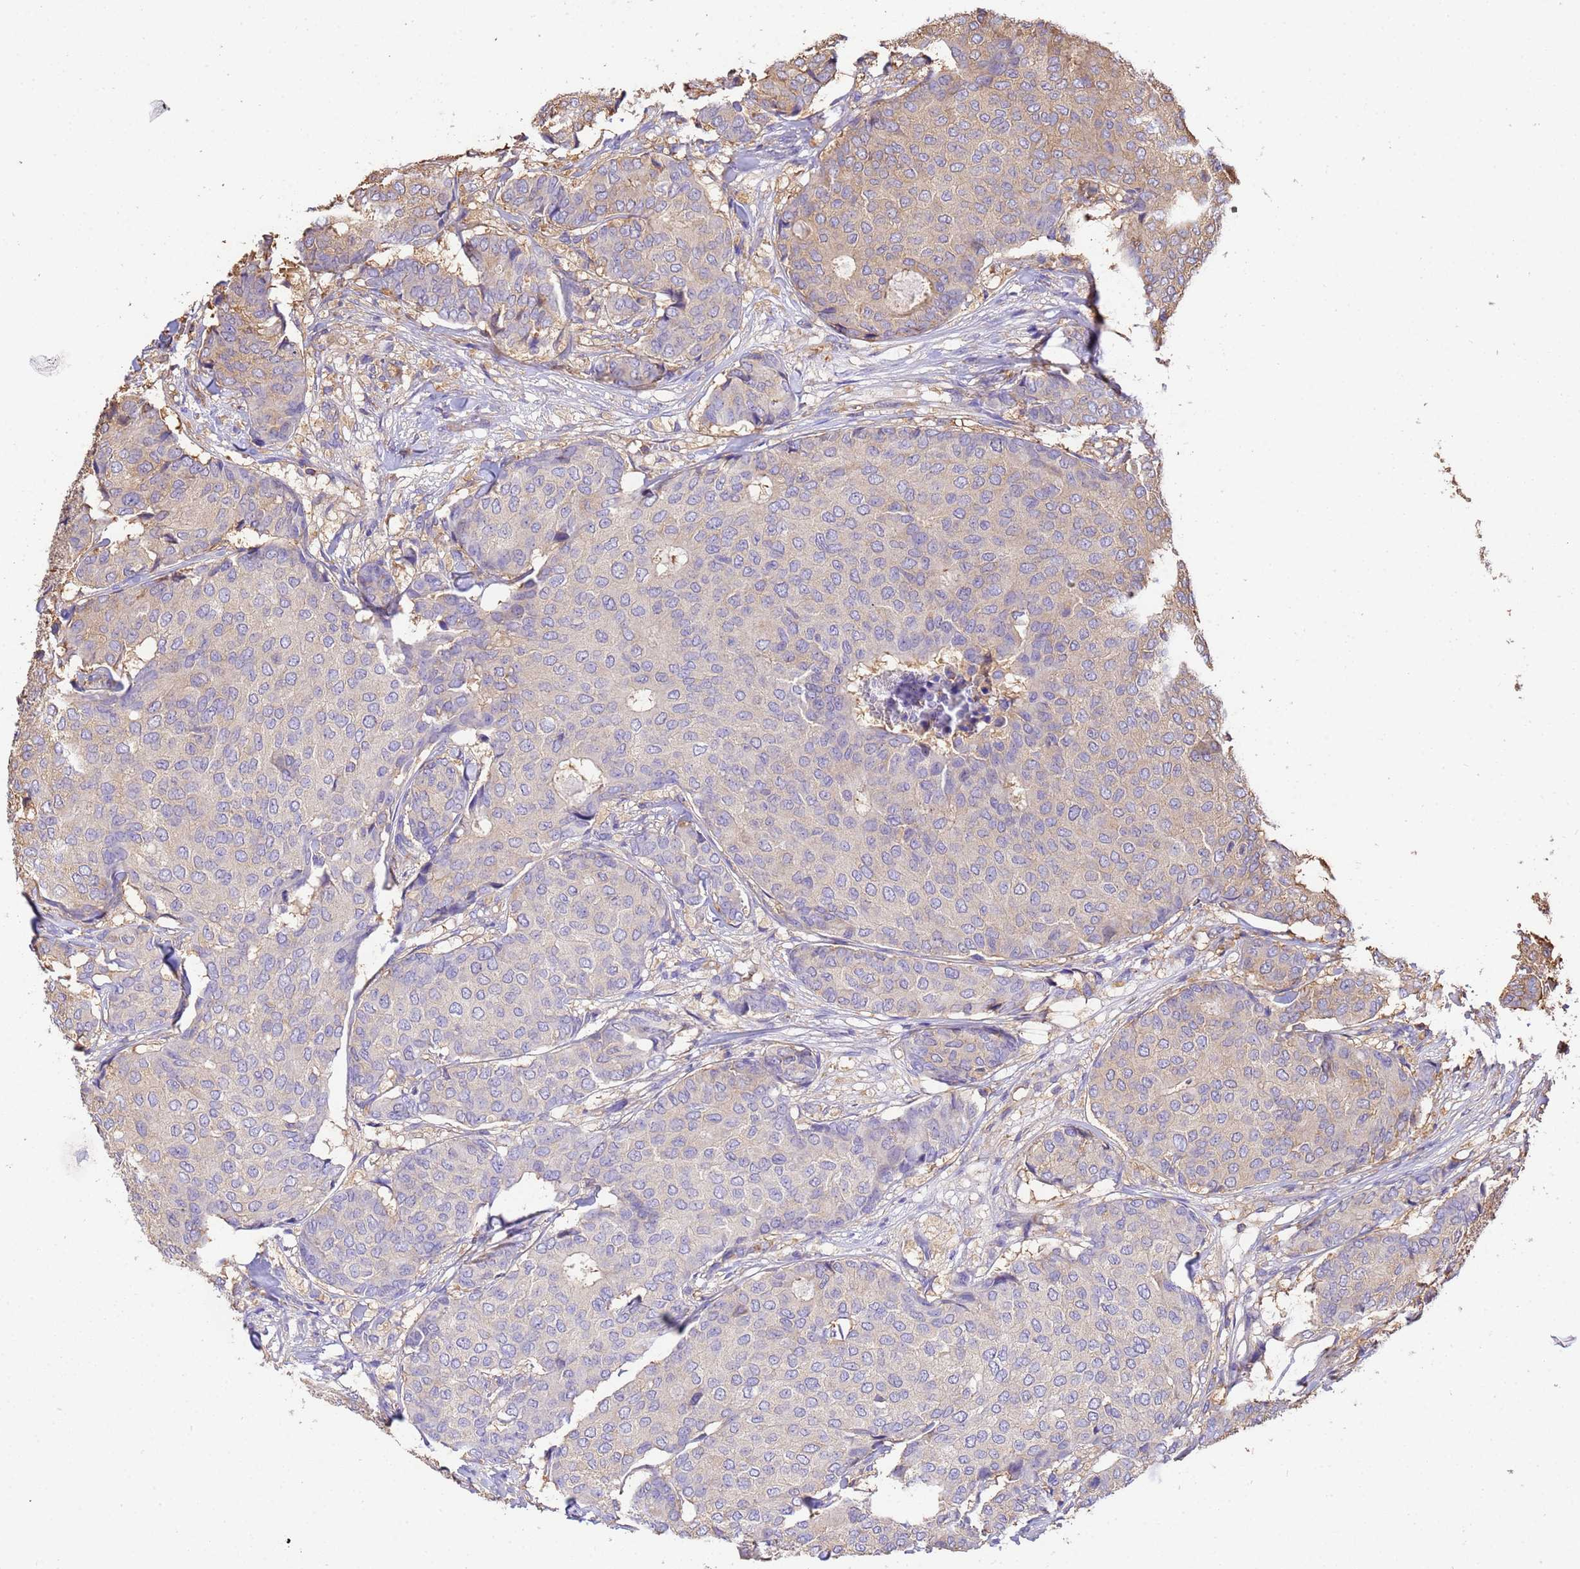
{"staining": {"intensity": "negative", "quantity": "none", "location": "none"}, "tissue": "breast cancer", "cell_type": "Tumor cells", "image_type": "cancer", "snomed": [{"axis": "morphology", "description": "Duct carcinoma"}, {"axis": "topography", "description": "Breast"}], "caption": "A high-resolution micrograph shows immunohistochemistry staining of infiltrating ductal carcinoma (breast), which reveals no significant positivity in tumor cells.", "gene": "WDR64", "patient": {"sex": "female", "age": 75}}